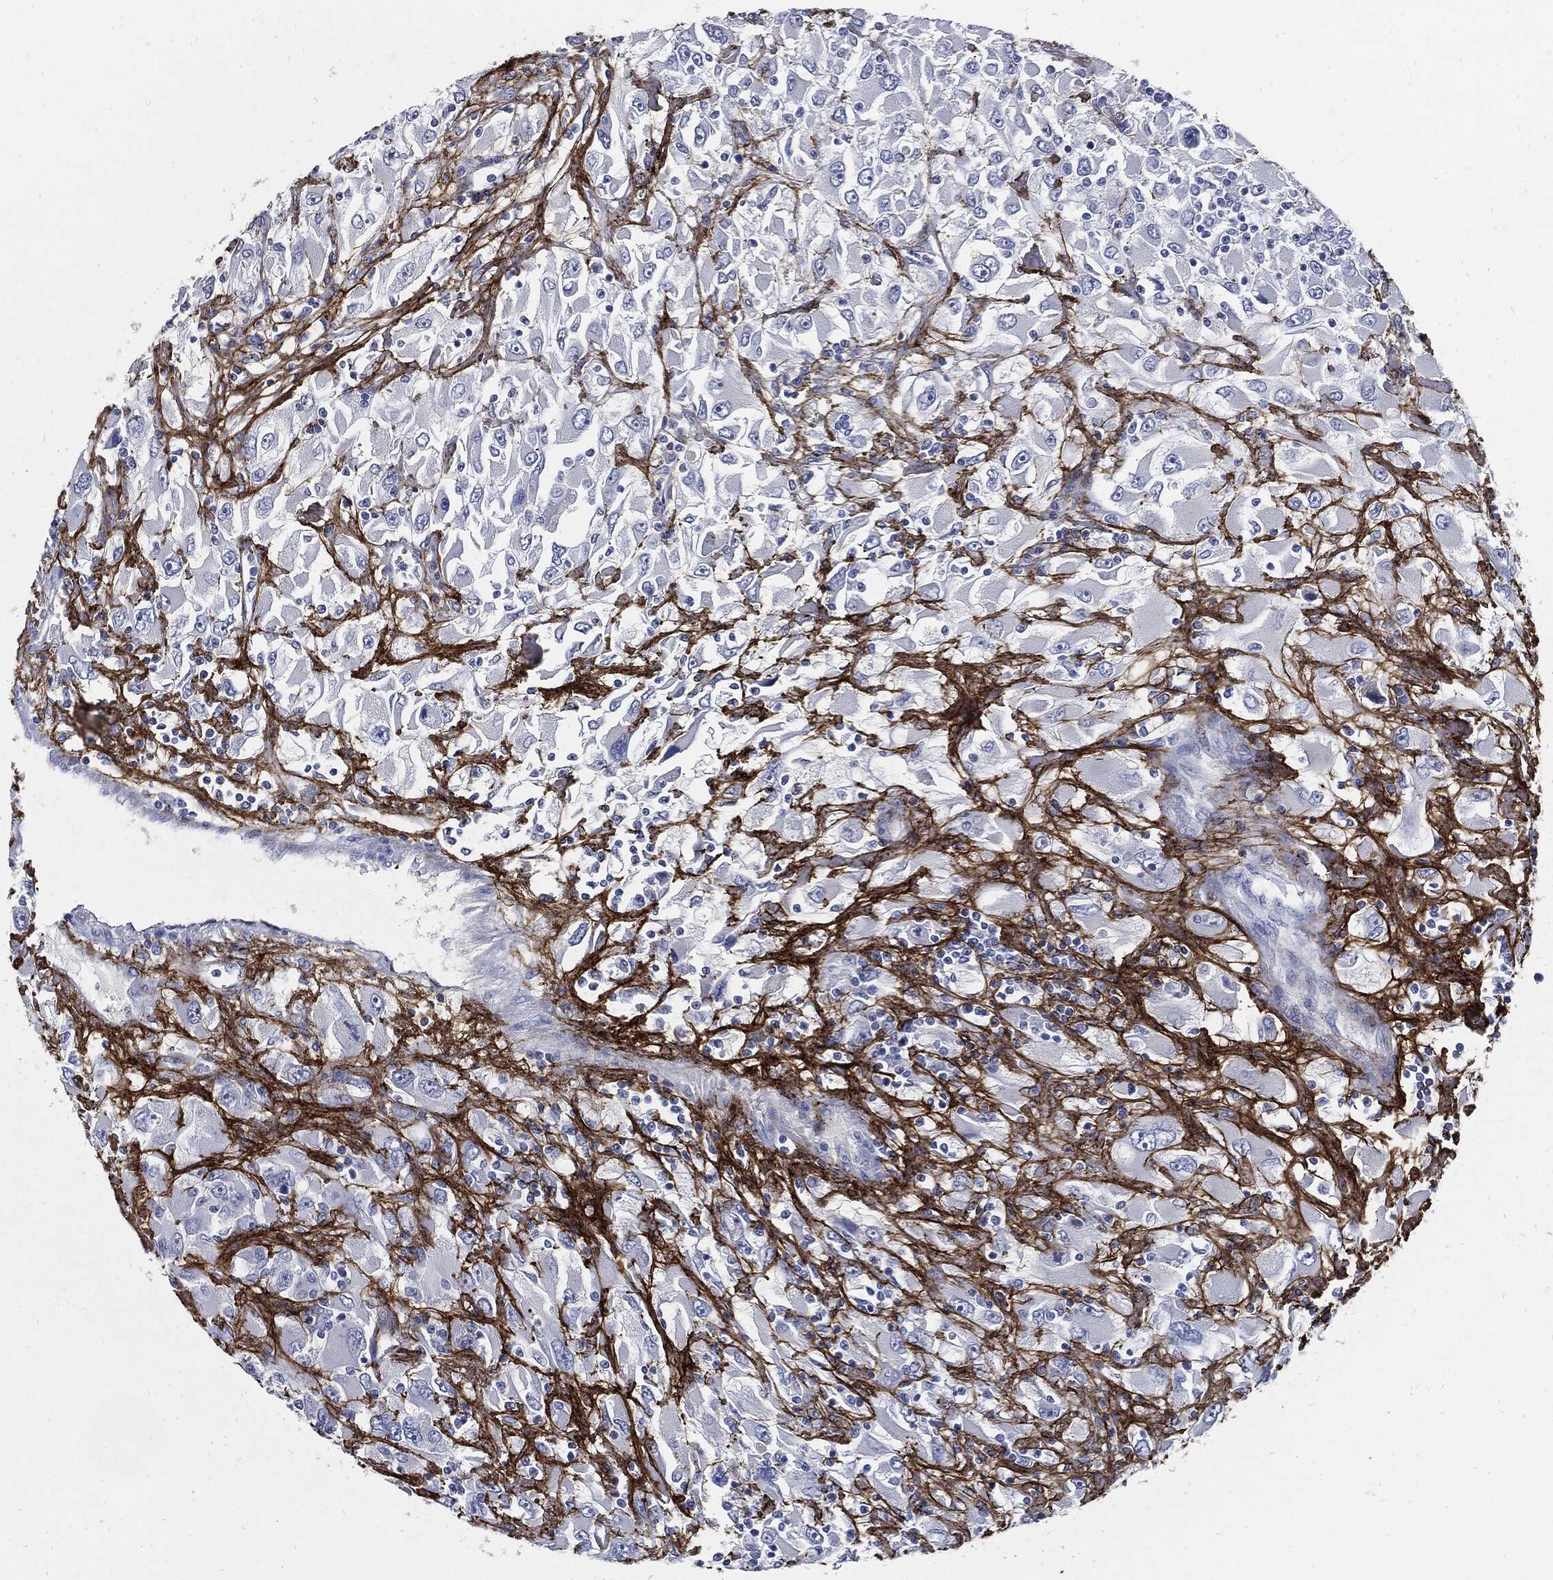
{"staining": {"intensity": "negative", "quantity": "none", "location": "none"}, "tissue": "renal cancer", "cell_type": "Tumor cells", "image_type": "cancer", "snomed": [{"axis": "morphology", "description": "Adenocarcinoma, NOS"}, {"axis": "topography", "description": "Kidney"}], "caption": "Adenocarcinoma (renal) stained for a protein using immunohistochemistry (IHC) exhibits no positivity tumor cells.", "gene": "FBN1", "patient": {"sex": "female", "age": 52}}